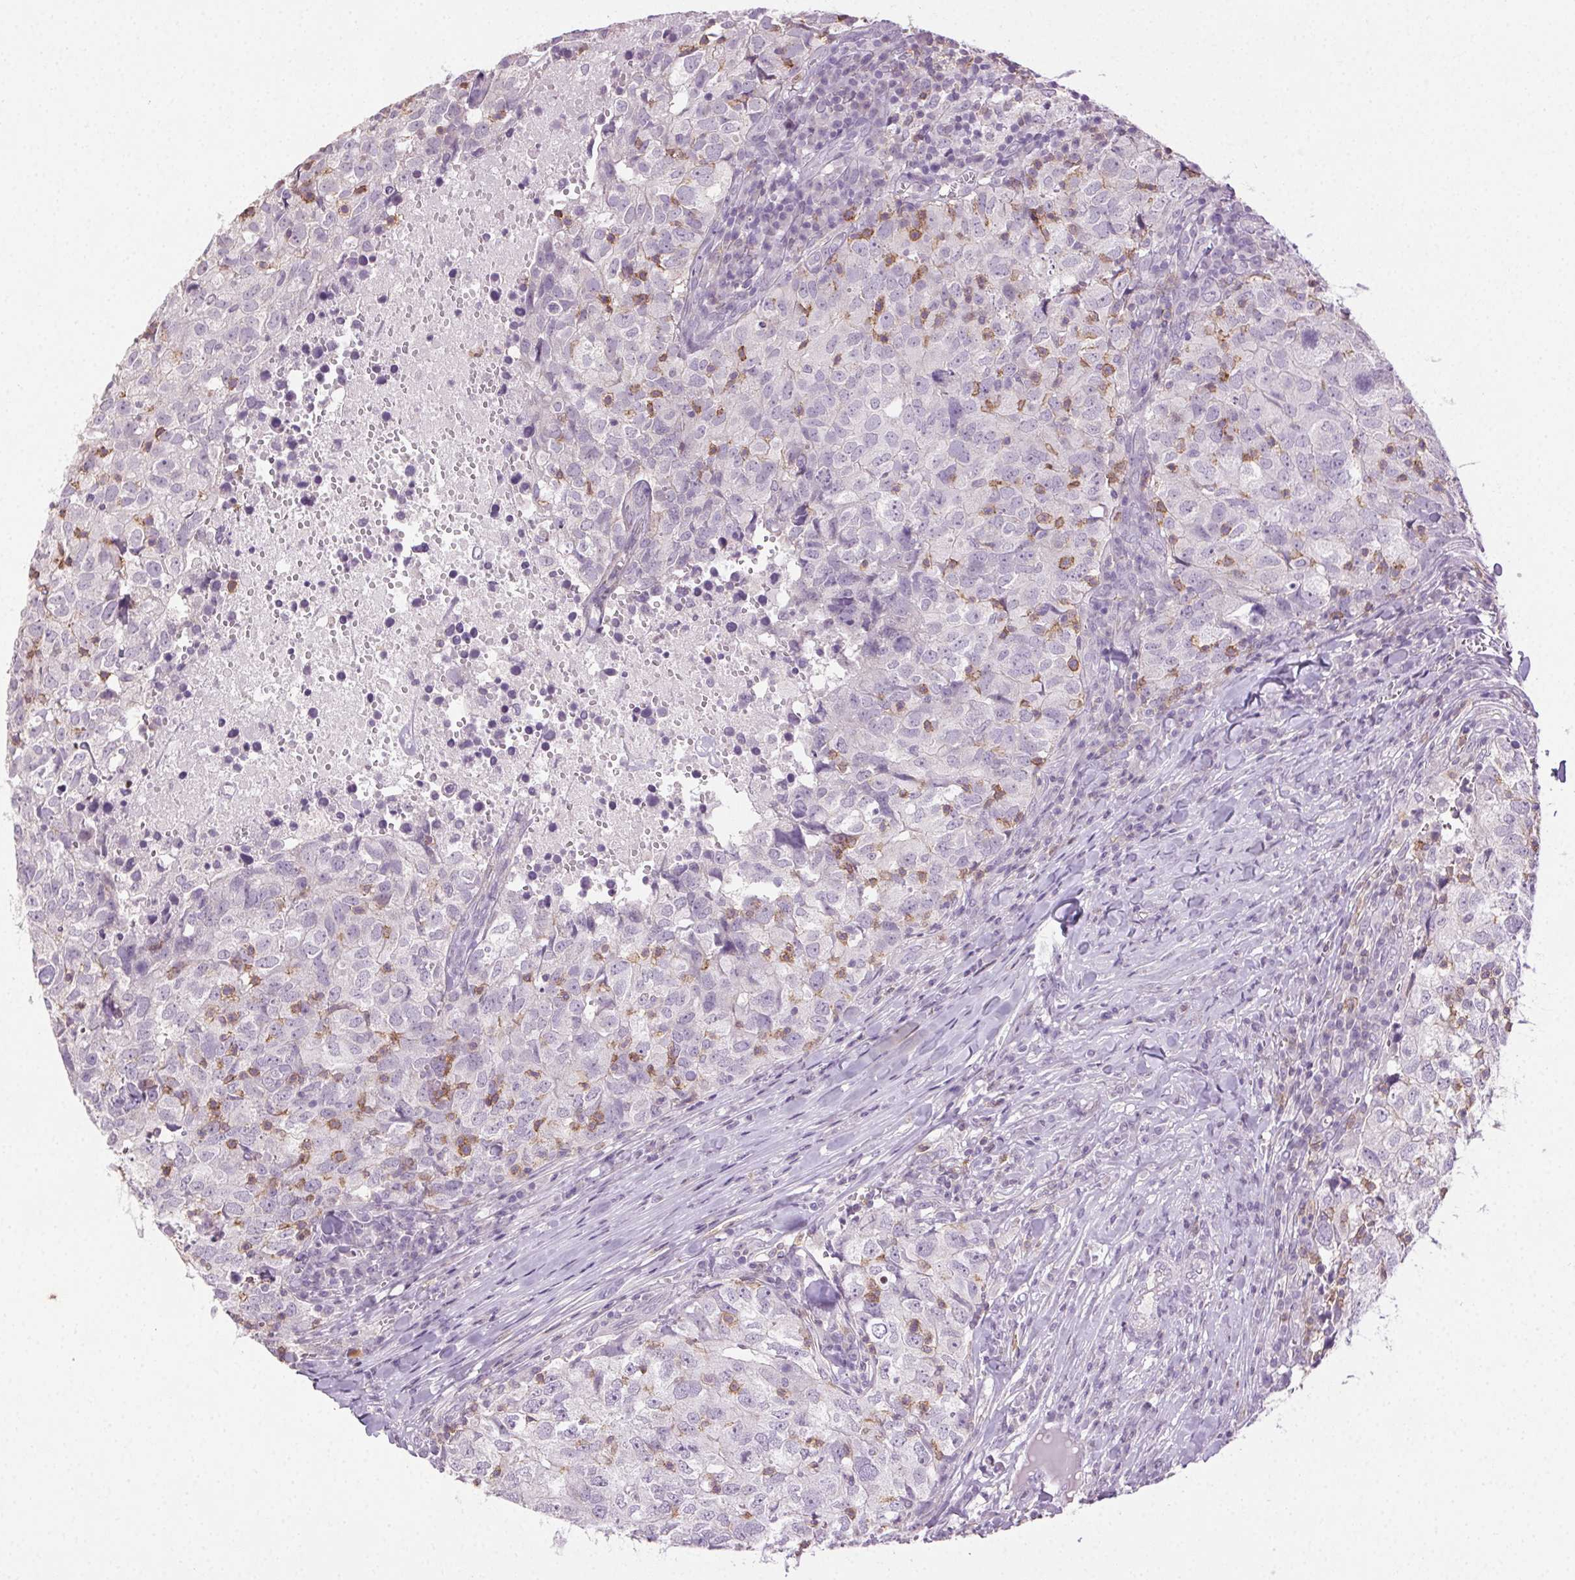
{"staining": {"intensity": "moderate", "quantity": "<25%", "location": "cytoplasmic/membranous"}, "tissue": "breast cancer", "cell_type": "Tumor cells", "image_type": "cancer", "snomed": [{"axis": "morphology", "description": "Duct carcinoma"}, {"axis": "topography", "description": "Breast"}], "caption": "Immunohistochemical staining of human breast infiltrating ductal carcinoma displays low levels of moderate cytoplasmic/membranous staining in about <25% of tumor cells. The staining was performed using DAB (3,3'-diaminobenzidine) to visualize the protein expression in brown, while the nuclei were stained in blue with hematoxylin (Magnification: 20x).", "gene": "AKAP5", "patient": {"sex": "female", "age": 30}}